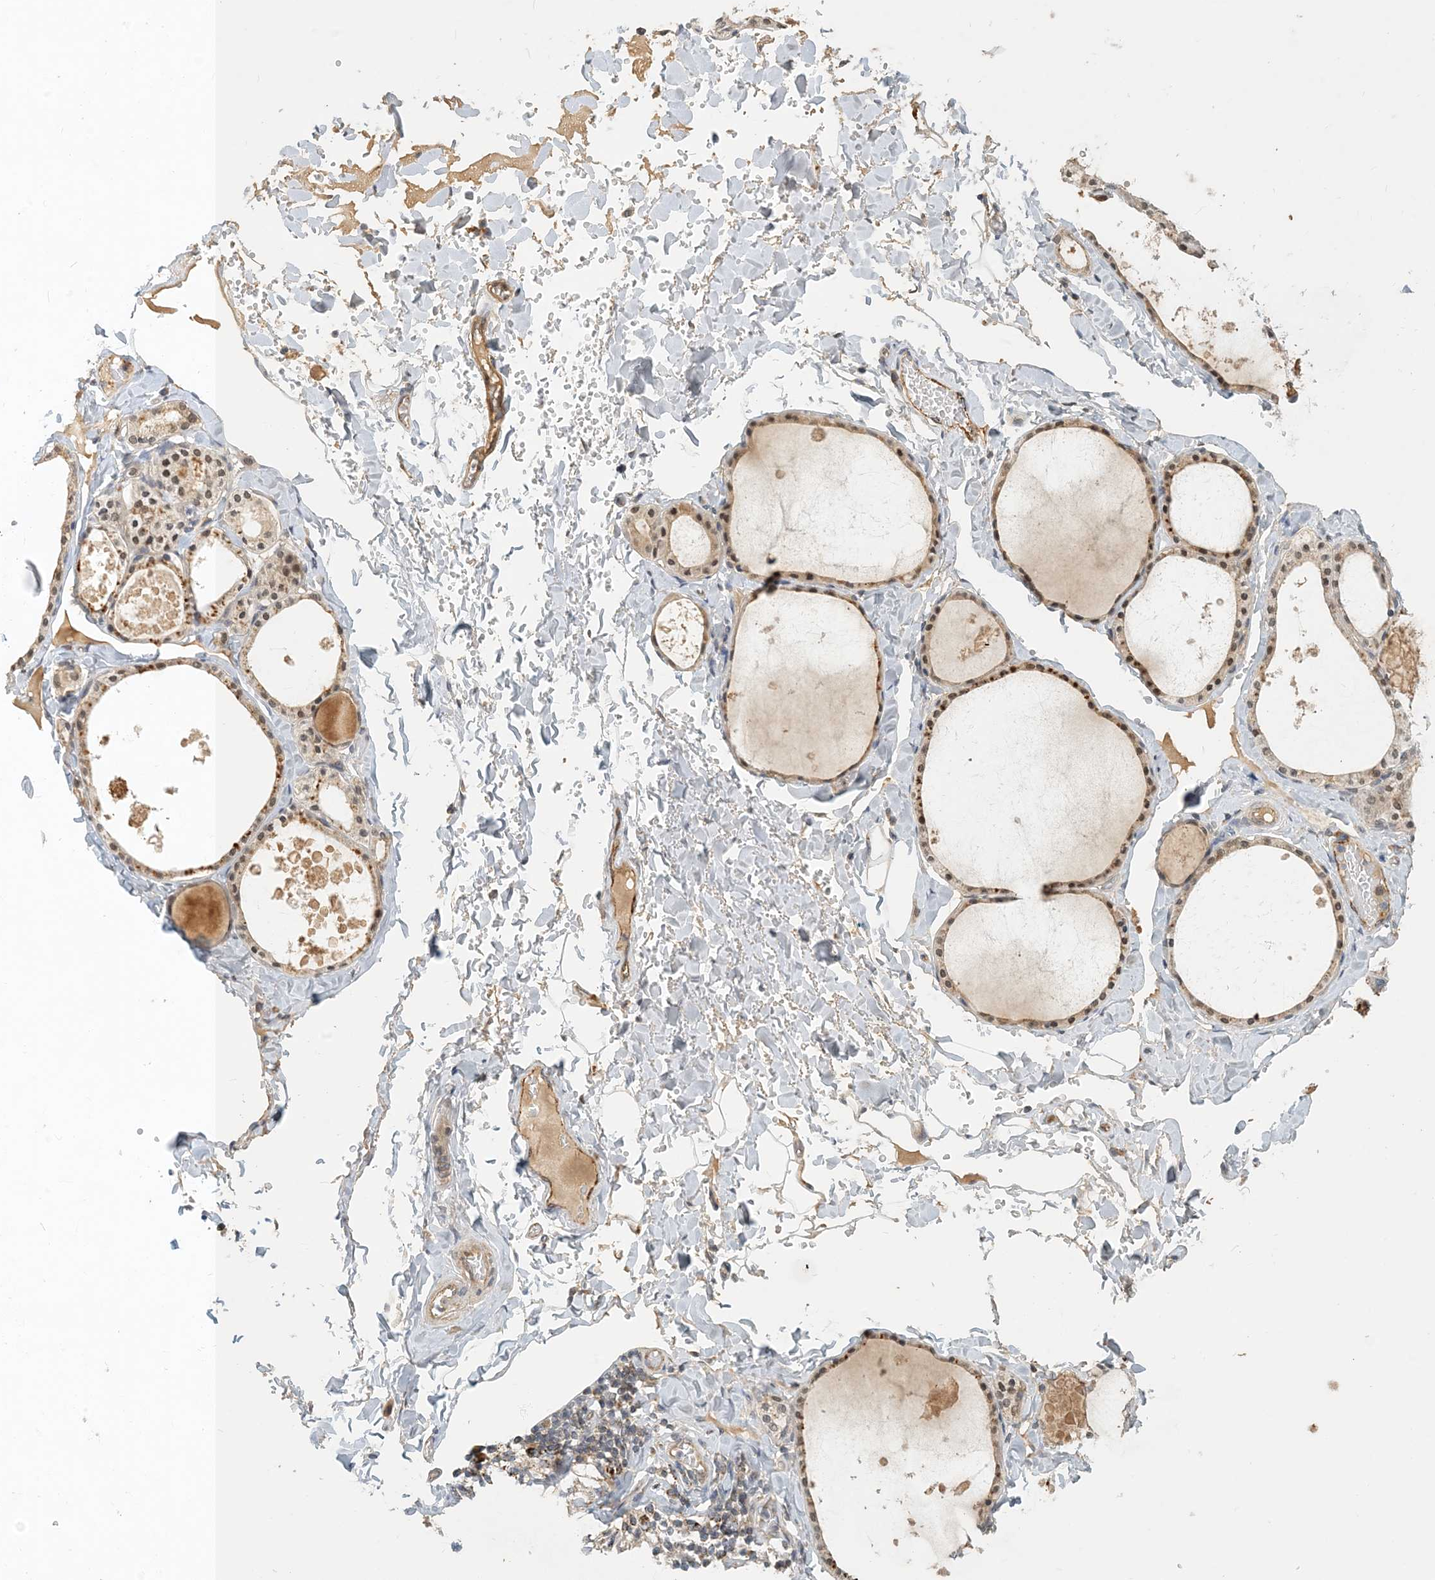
{"staining": {"intensity": "moderate", "quantity": ">75%", "location": "cytoplasmic/membranous,nuclear"}, "tissue": "thyroid gland", "cell_type": "Glandular cells", "image_type": "normal", "snomed": [{"axis": "morphology", "description": "Normal tissue, NOS"}, {"axis": "topography", "description": "Thyroid gland"}], "caption": "This is a histology image of immunohistochemistry staining of benign thyroid gland, which shows moderate expression in the cytoplasmic/membranous,nuclear of glandular cells.", "gene": "ZBTB3", "patient": {"sex": "male", "age": 56}}